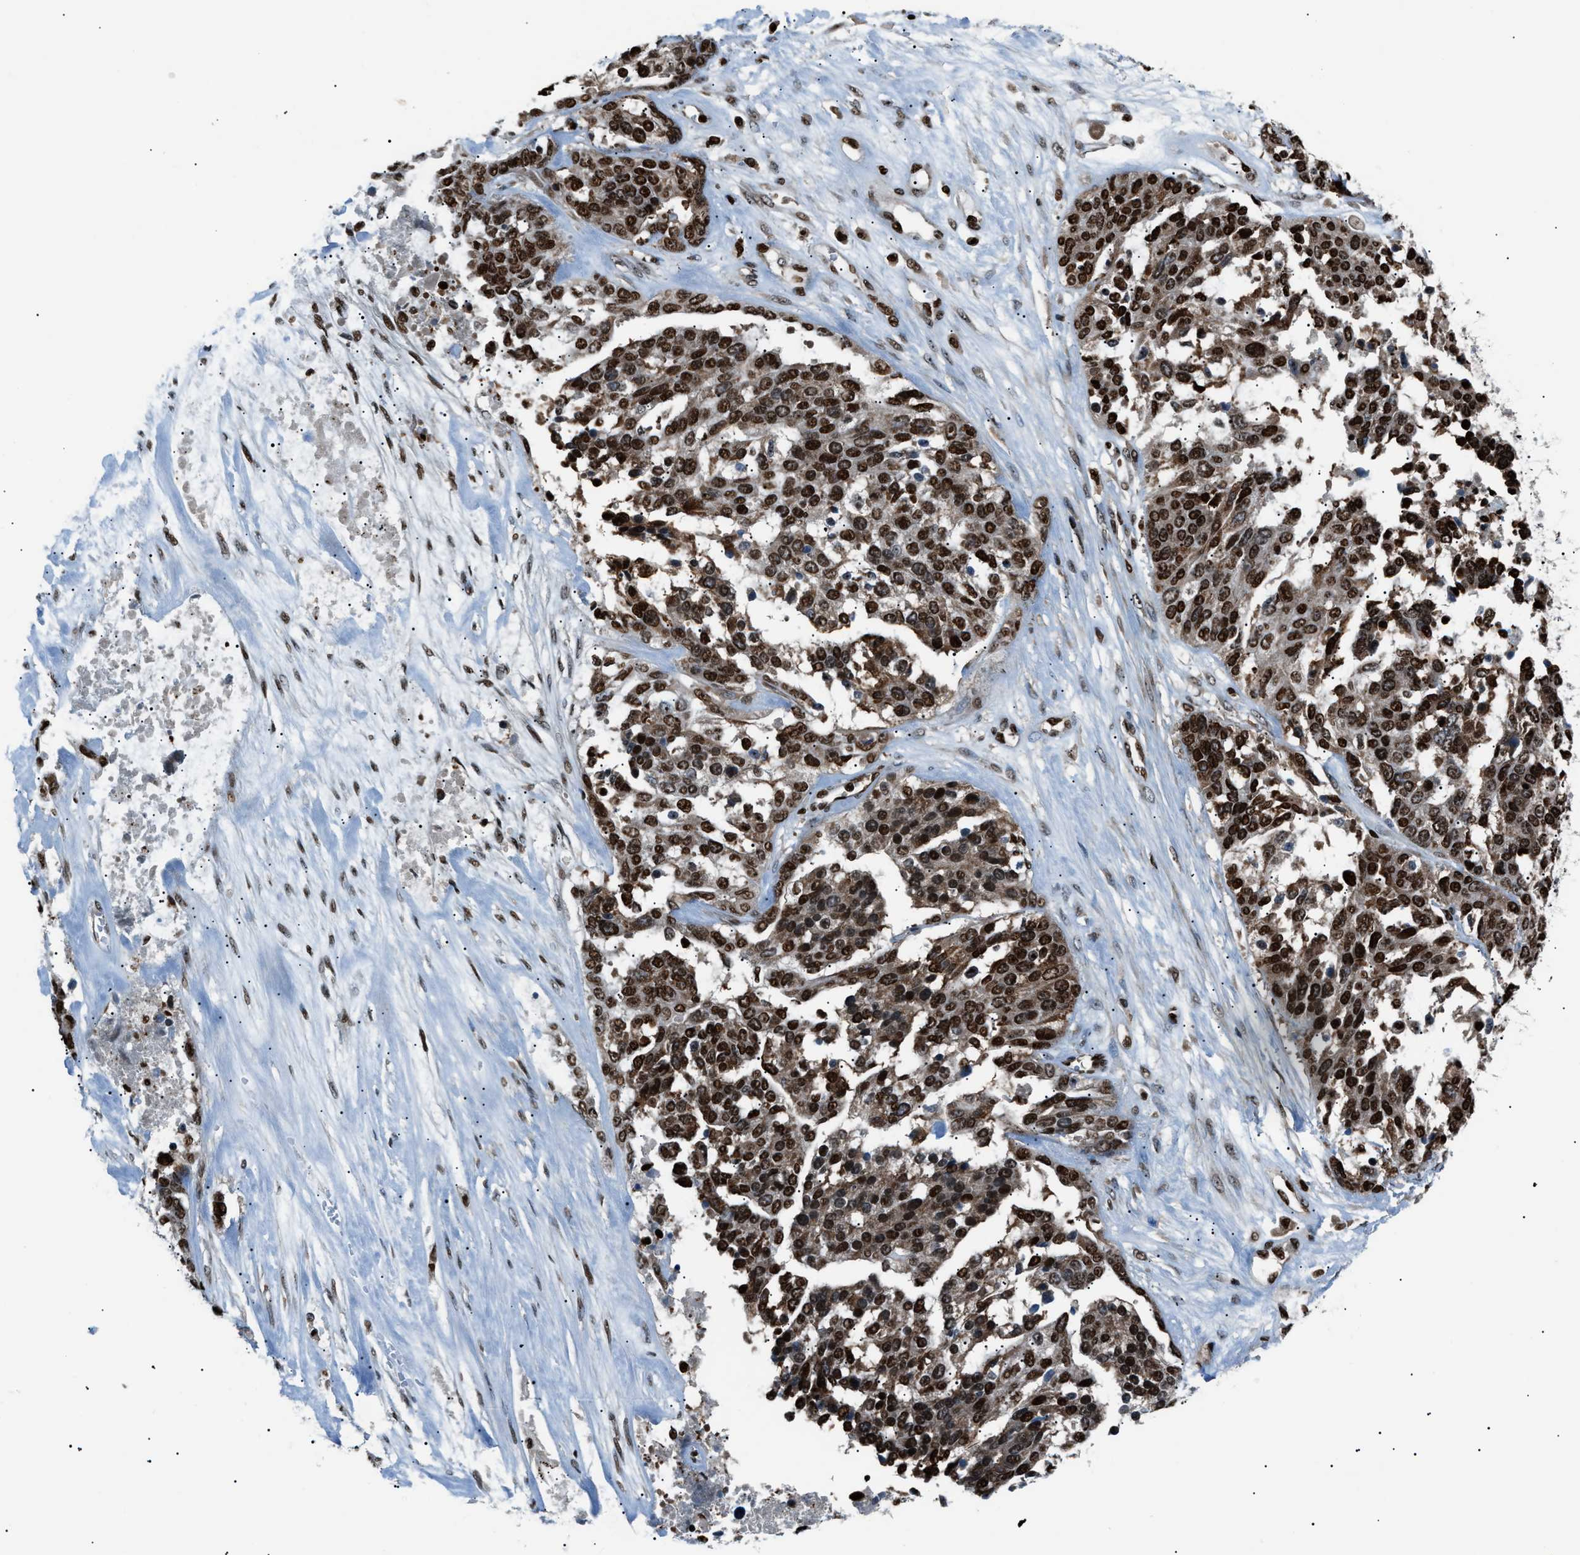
{"staining": {"intensity": "strong", "quantity": ">75%", "location": "nuclear"}, "tissue": "ovarian cancer", "cell_type": "Tumor cells", "image_type": "cancer", "snomed": [{"axis": "morphology", "description": "Cystadenocarcinoma, serous, NOS"}, {"axis": "topography", "description": "Ovary"}], "caption": "The photomicrograph demonstrates immunohistochemical staining of ovarian cancer (serous cystadenocarcinoma). There is strong nuclear positivity is identified in about >75% of tumor cells. The staining is performed using DAB brown chromogen to label protein expression. The nuclei are counter-stained blue using hematoxylin.", "gene": "PRKX", "patient": {"sex": "female", "age": 44}}